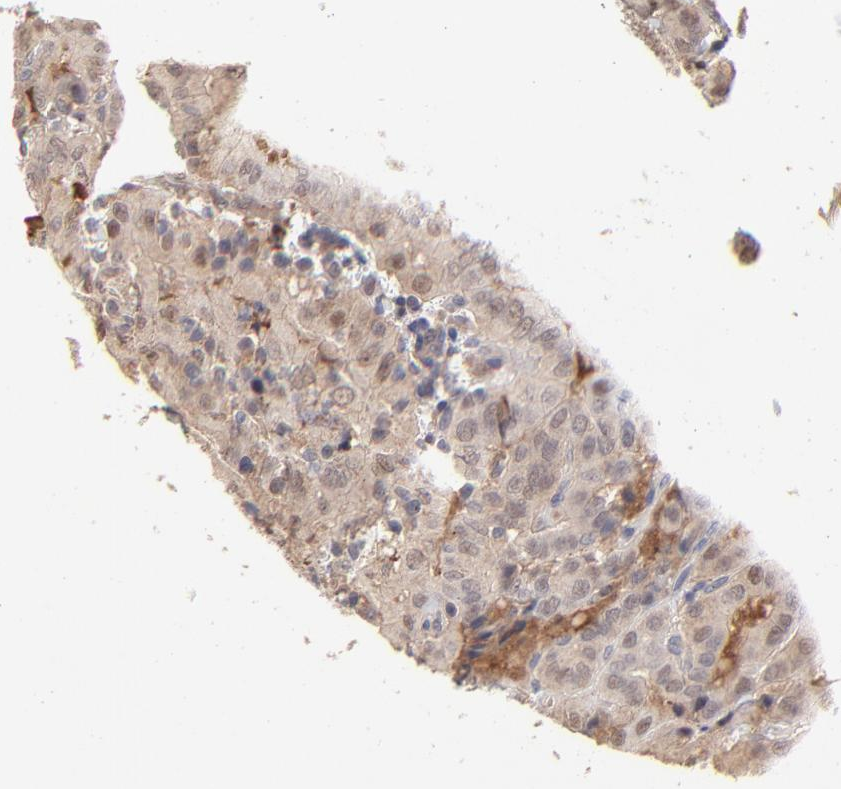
{"staining": {"intensity": "weak", "quantity": "<25%", "location": "cytoplasmic/membranous,nuclear"}, "tissue": "thyroid cancer", "cell_type": "Tumor cells", "image_type": "cancer", "snomed": [{"axis": "morphology", "description": "Papillary adenocarcinoma, NOS"}, {"axis": "topography", "description": "Thyroid gland"}], "caption": "Tumor cells are negative for protein expression in human thyroid cancer (papillary adenocarcinoma).", "gene": "PSMD14", "patient": {"sex": "female", "age": 71}}